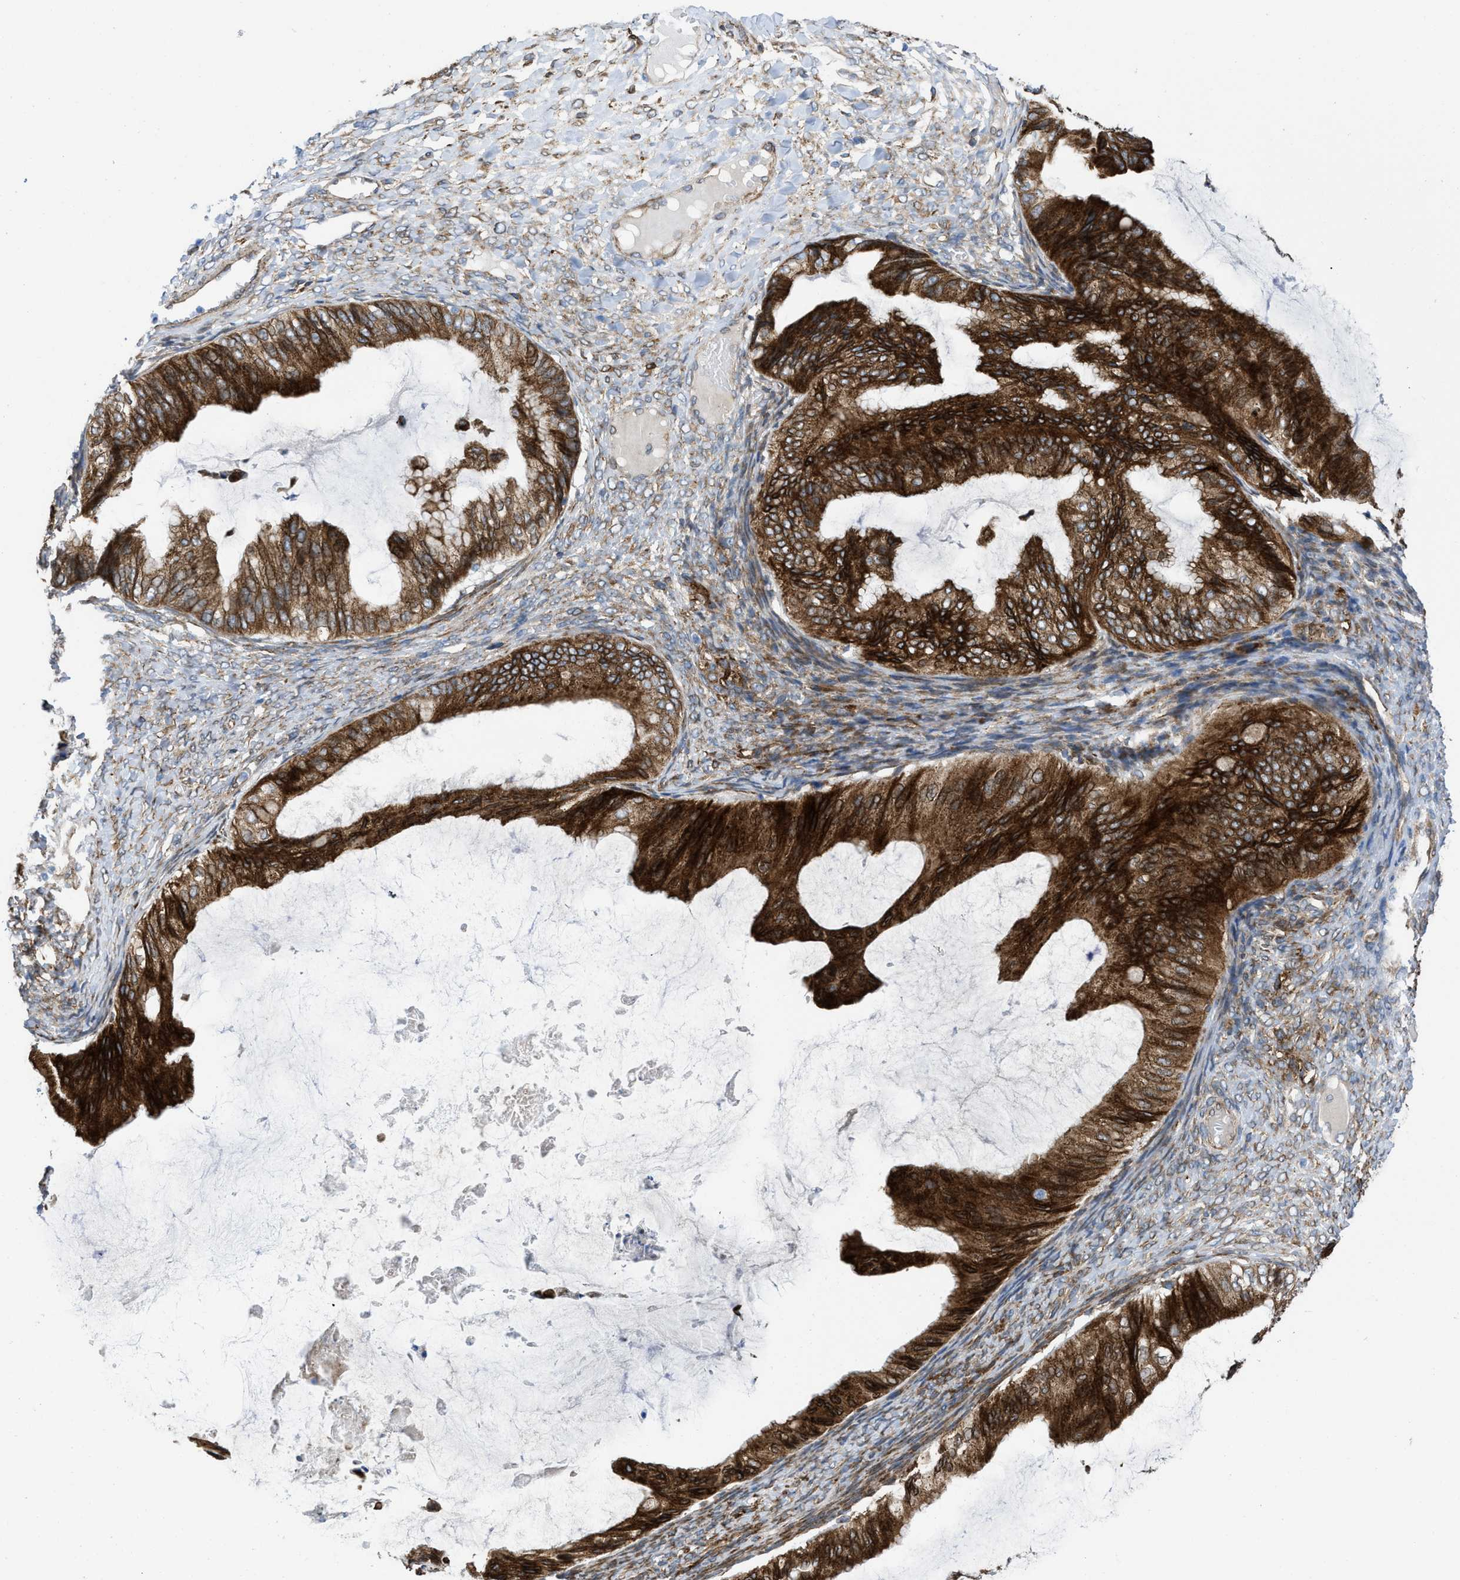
{"staining": {"intensity": "strong", "quantity": ">75%", "location": "cytoplasmic/membranous"}, "tissue": "ovarian cancer", "cell_type": "Tumor cells", "image_type": "cancer", "snomed": [{"axis": "morphology", "description": "Cystadenocarcinoma, mucinous, NOS"}, {"axis": "topography", "description": "Ovary"}], "caption": "Ovarian mucinous cystadenocarcinoma was stained to show a protein in brown. There is high levels of strong cytoplasmic/membranous staining in about >75% of tumor cells. (IHC, brightfield microscopy, high magnification).", "gene": "ERLIN2", "patient": {"sex": "female", "age": 61}}